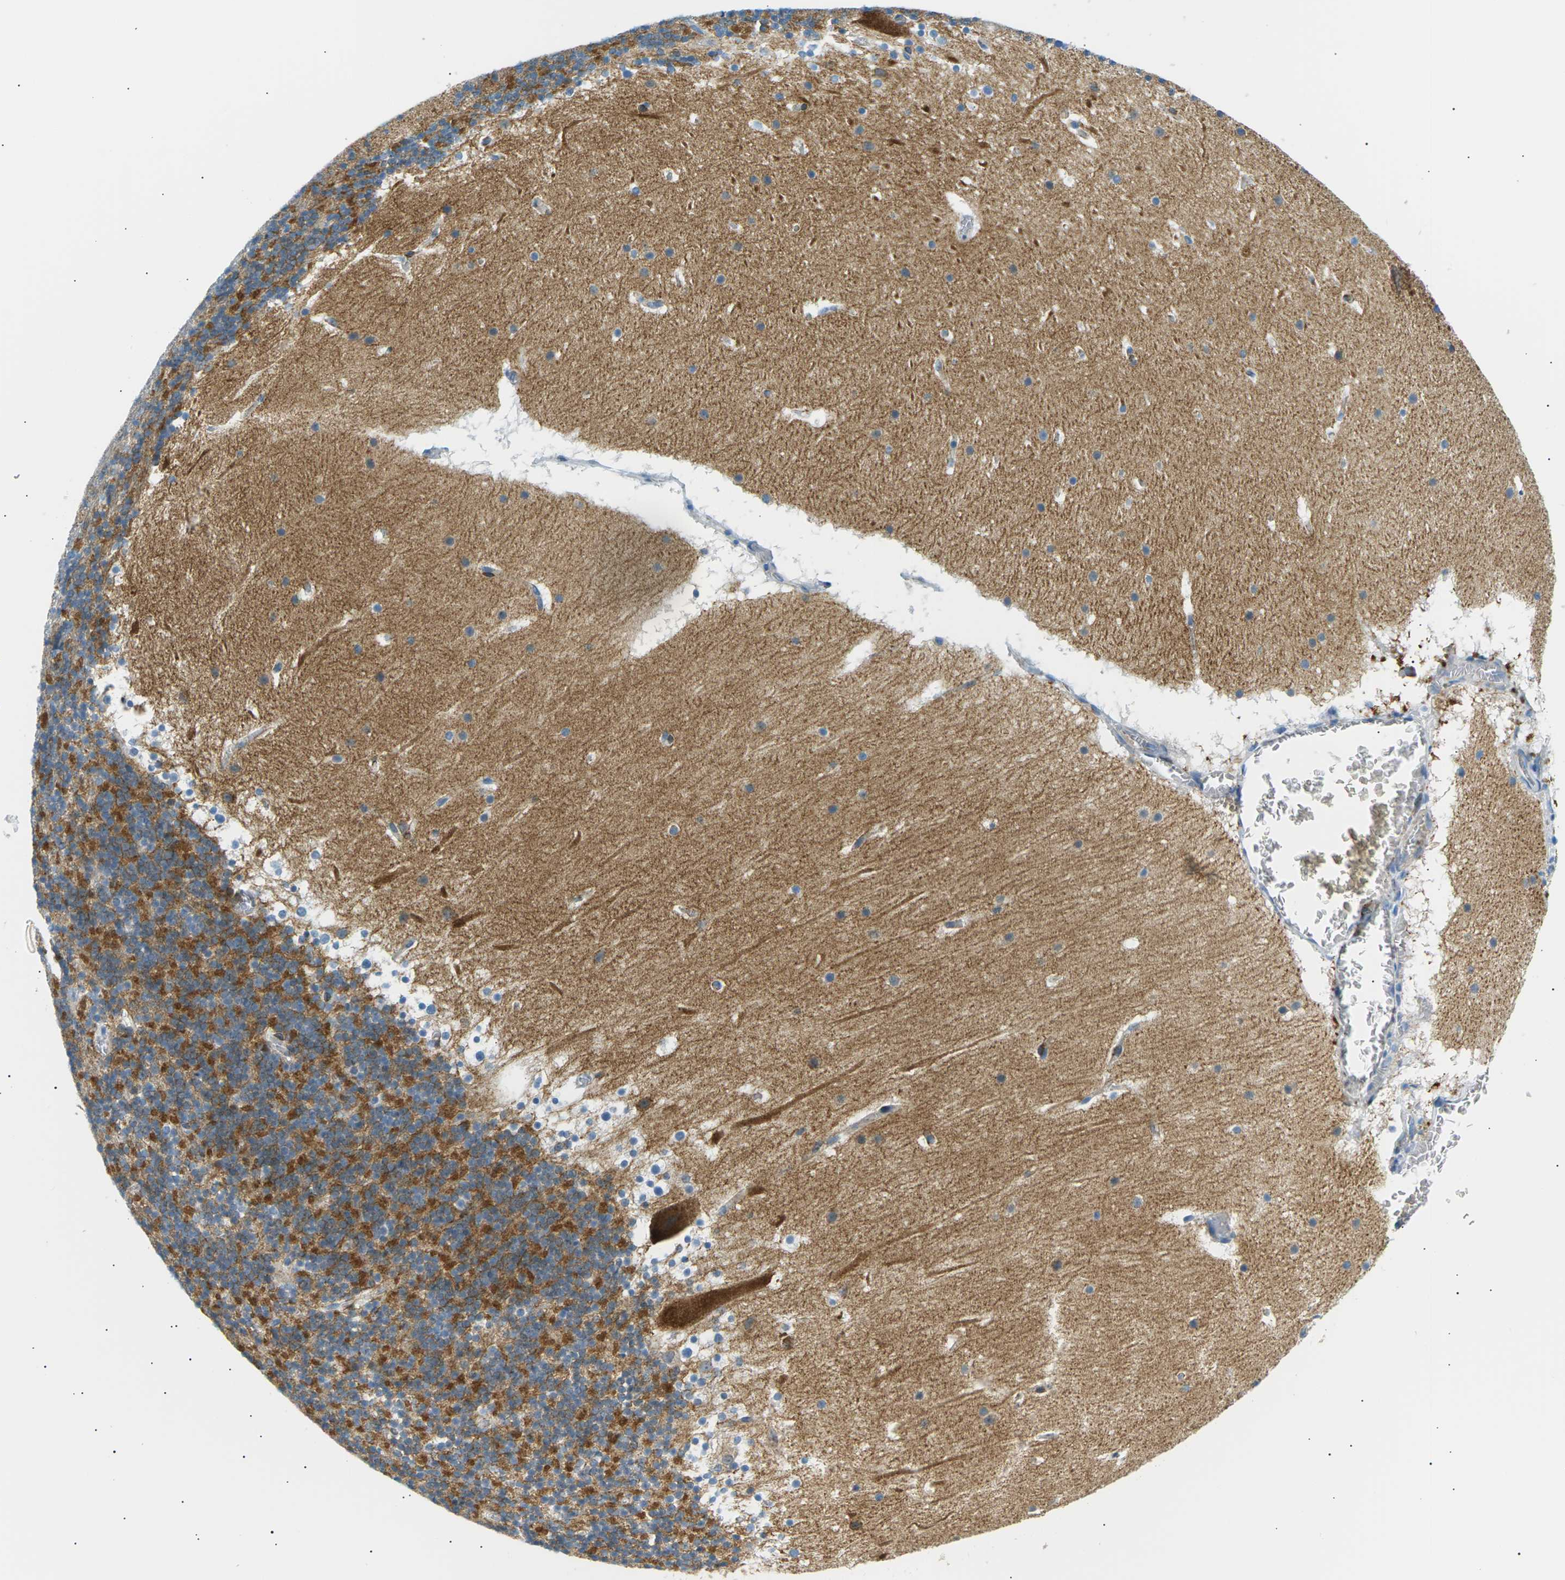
{"staining": {"intensity": "moderate", "quantity": ">75%", "location": "cytoplasmic/membranous"}, "tissue": "cerebellum", "cell_type": "Cells in granular layer", "image_type": "normal", "snomed": [{"axis": "morphology", "description": "Normal tissue, NOS"}, {"axis": "topography", "description": "Cerebellum"}], "caption": "A brown stain highlights moderate cytoplasmic/membranous expression of a protein in cells in granular layer of unremarkable cerebellum.", "gene": "SEPTIN5", "patient": {"sex": "male", "age": 45}}